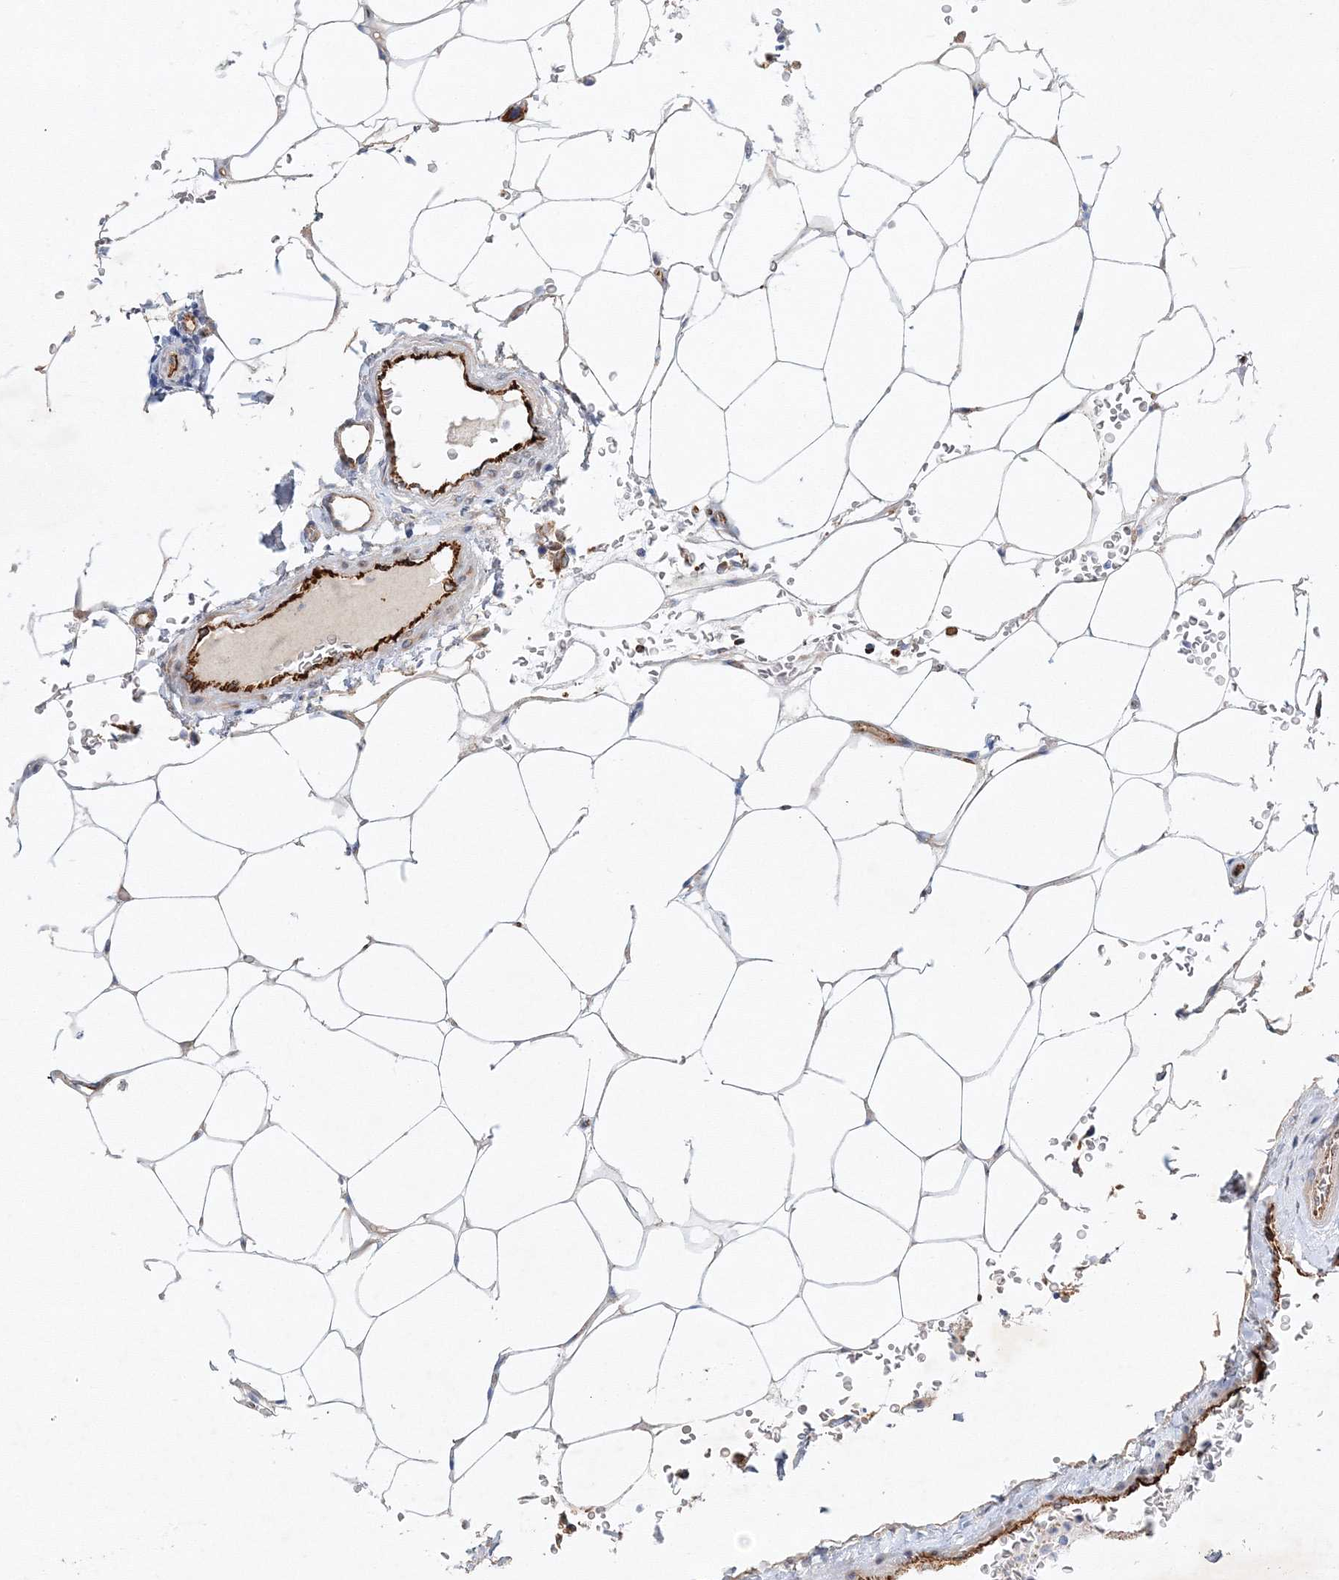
{"staining": {"intensity": "weak", "quantity": ">75%", "location": "cytoplasmic/membranous"}, "tissue": "carcinoid", "cell_type": "Tumor cells", "image_type": "cancer", "snomed": [{"axis": "morphology", "description": "Carcinoid, malignant, NOS"}, {"axis": "topography", "description": "Pancreas"}], "caption": "Immunohistochemistry (IHC) of human carcinoid reveals low levels of weak cytoplasmic/membranous staining in approximately >75% of tumor cells. (brown staining indicates protein expression, while blue staining denotes nuclei).", "gene": "ZFYVE16", "patient": {"sex": "female", "age": 54}}